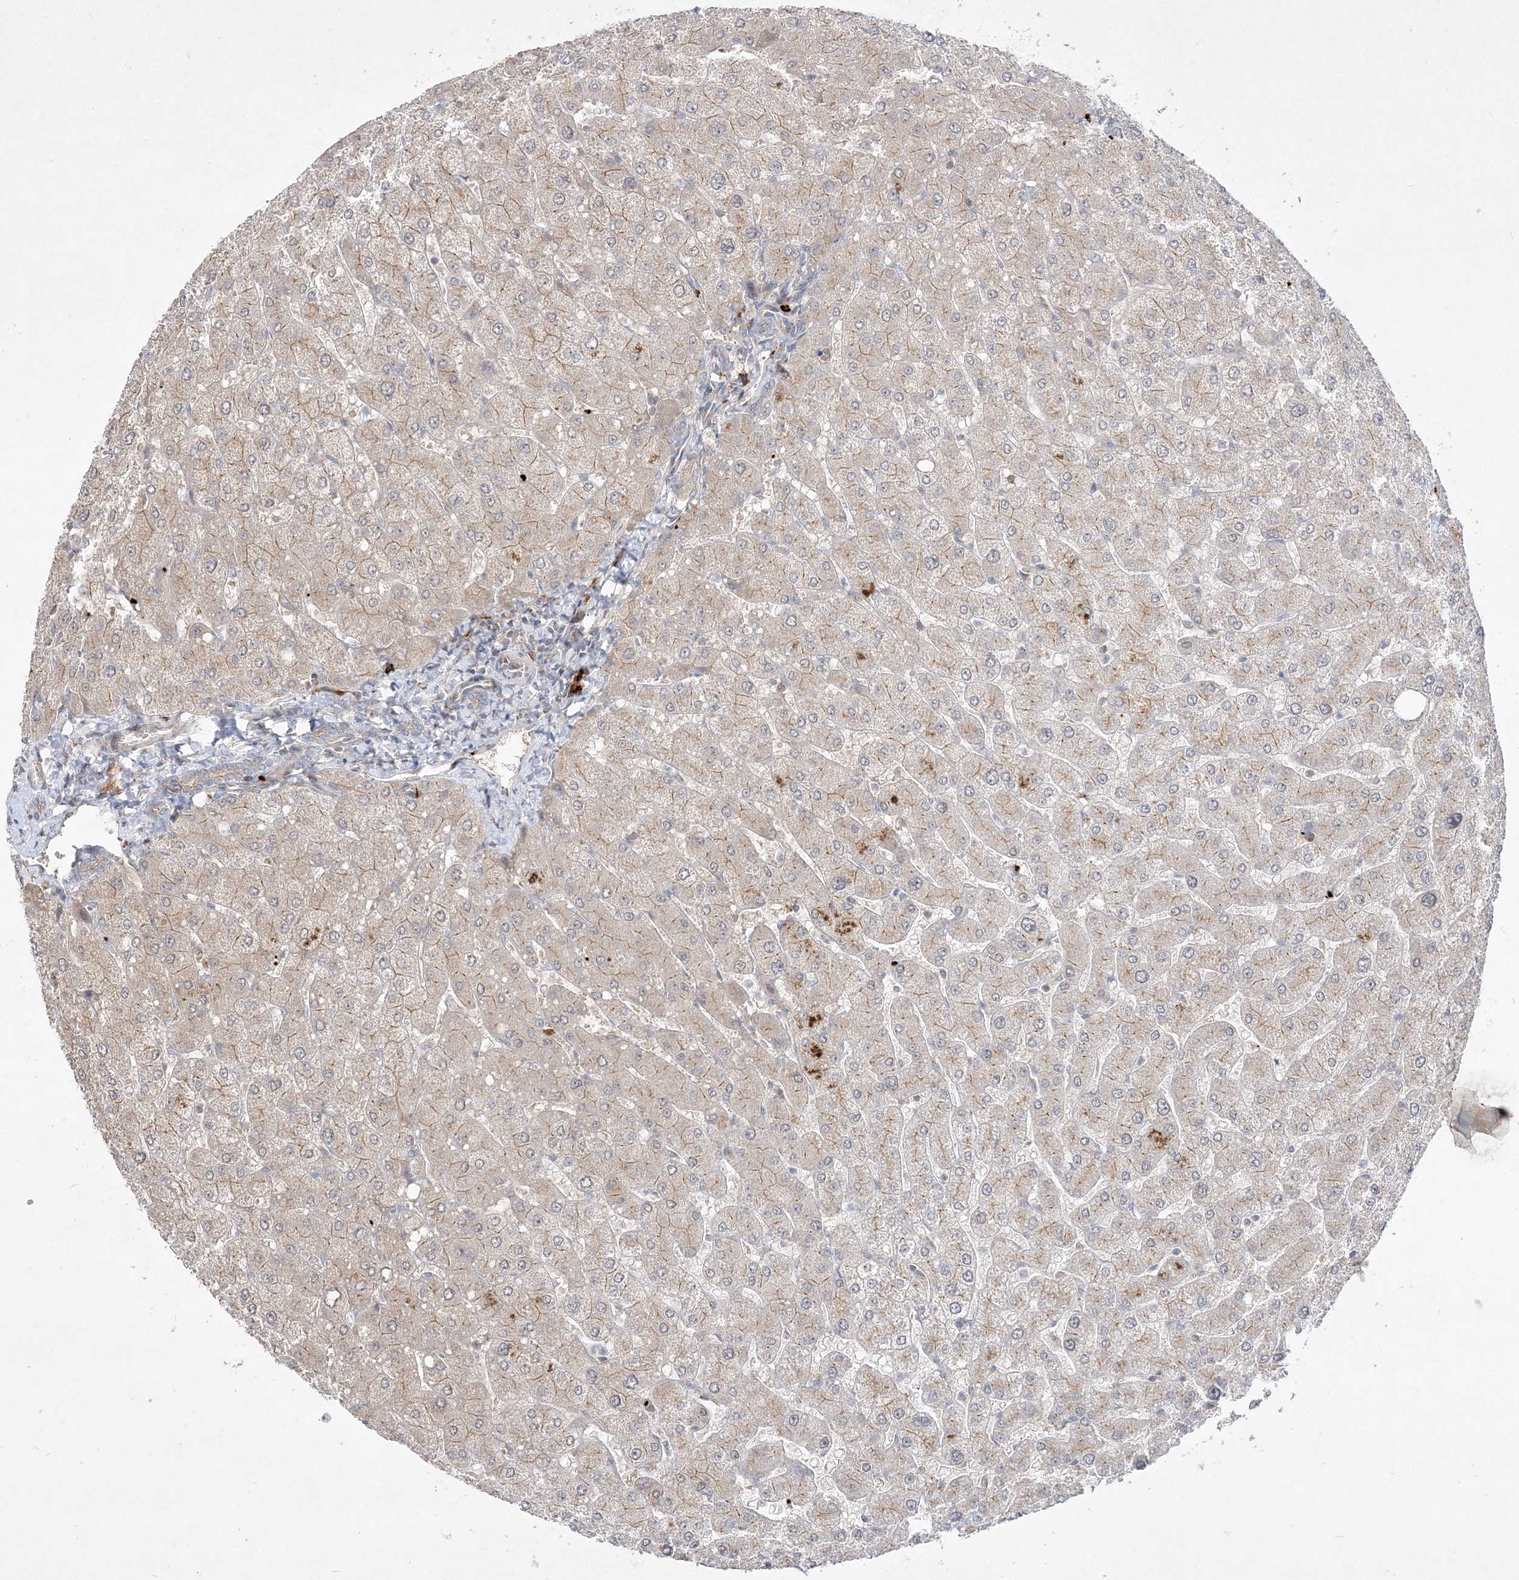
{"staining": {"intensity": "negative", "quantity": "none", "location": "none"}, "tissue": "liver", "cell_type": "Cholangiocytes", "image_type": "normal", "snomed": [{"axis": "morphology", "description": "Normal tissue, NOS"}, {"axis": "topography", "description": "Liver"}], "caption": "This is an immunohistochemistry histopathology image of unremarkable human liver. There is no positivity in cholangiocytes.", "gene": "CLNK", "patient": {"sex": "male", "age": 55}}